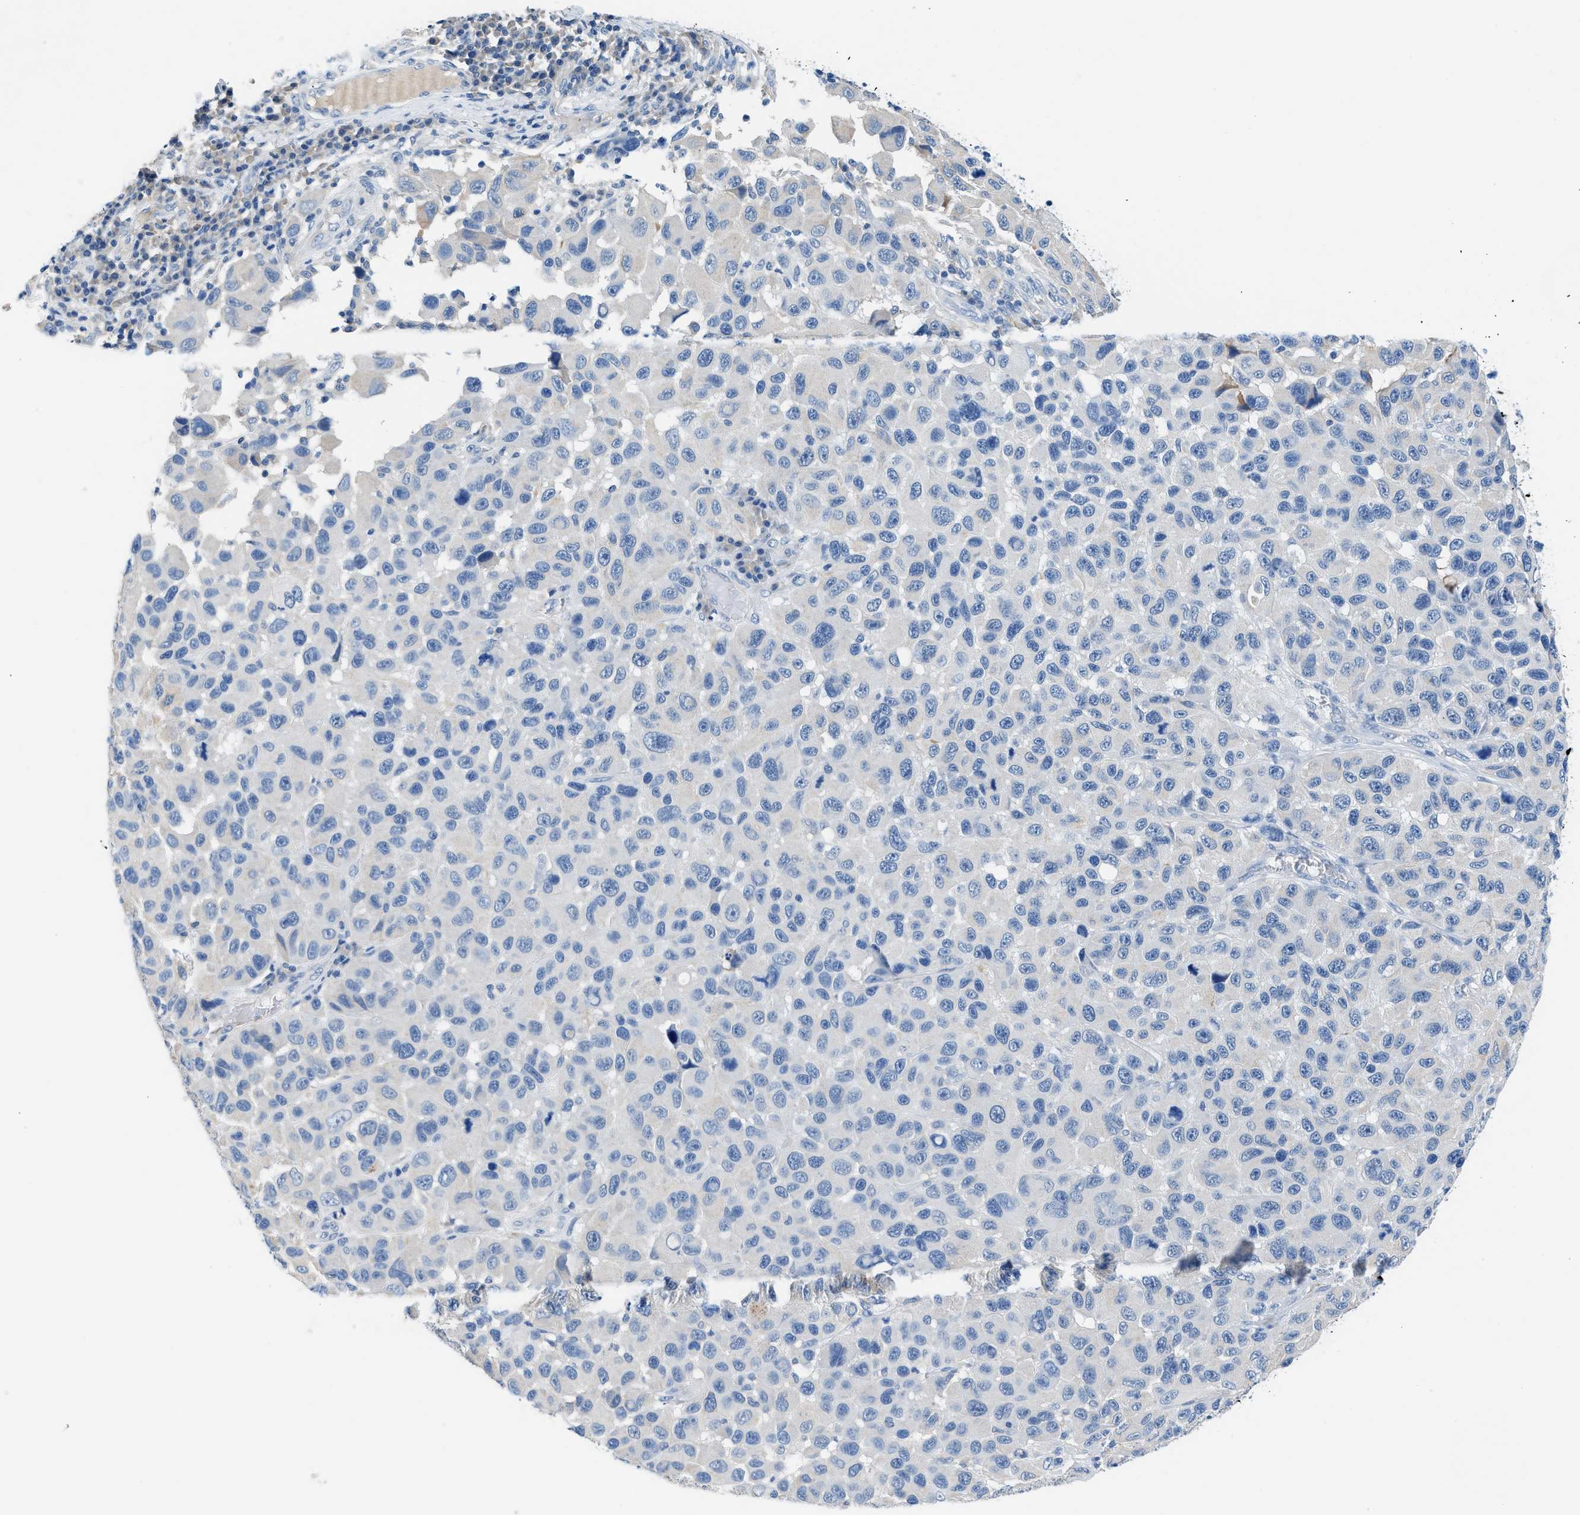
{"staining": {"intensity": "negative", "quantity": "none", "location": "none"}, "tissue": "melanoma", "cell_type": "Tumor cells", "image_type": "cancer", "snomed": [{"axis": "morphology", "description": "Malignant melanoma, NOS"}, {"axis": "topography", "description": "Skin"}], "caption": "Tumor cells show no significant expression in melanoma. (DAB (3,3'-diaminobenzidine) IHC, high magnification).", "gene": "SLC10A6", "patient": {"sex": "male", "age": 53}}